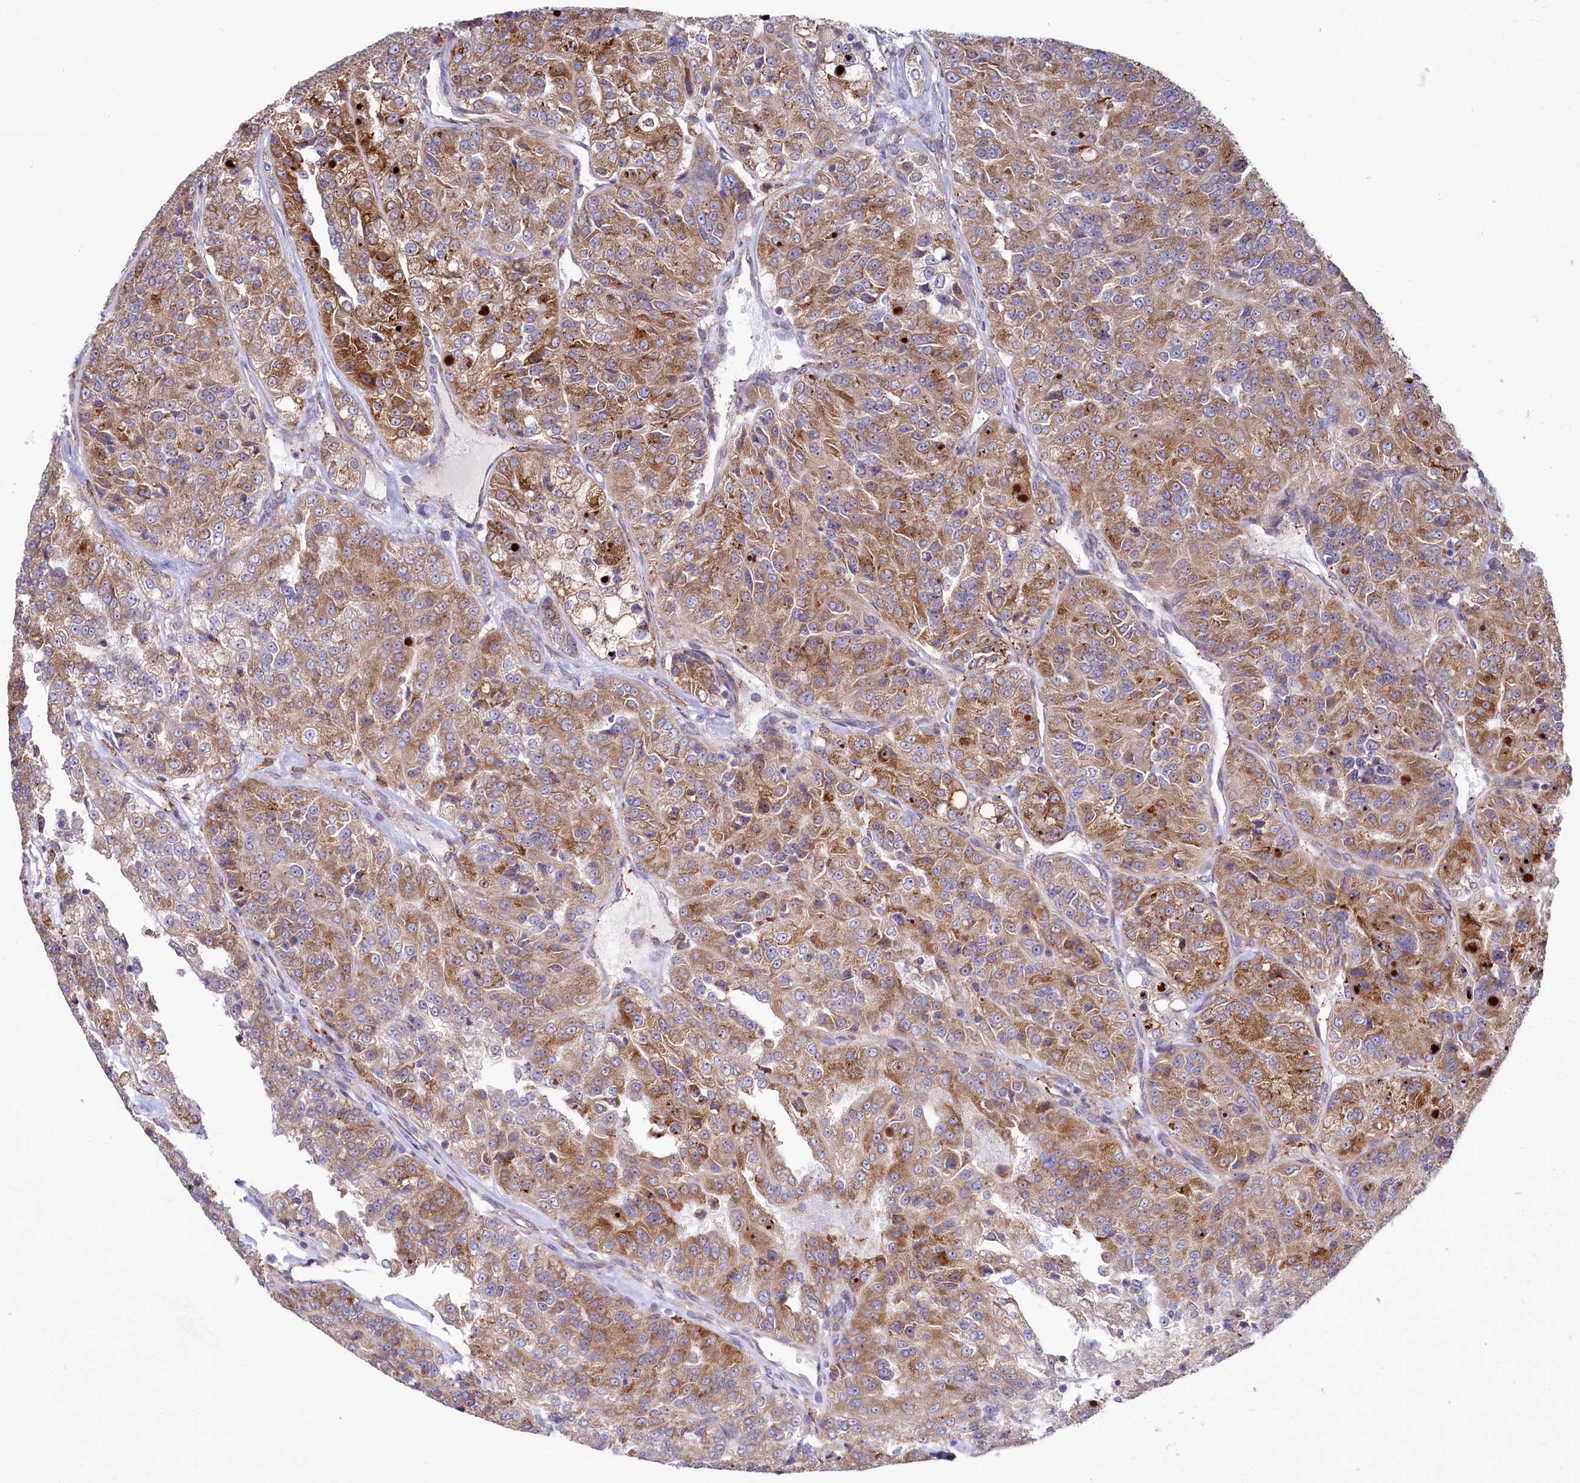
{"staining": {"intensity": "moderate", "quantity": ">75%", "location": "cytoplasmic/membranous"}, "tissue": "renal cancer", "cell_type": "Tumor cells", "image_type": "cancer", "snomed": [{"axis": "morphology", "description": "Adenocarcinoma, NOS"}, {"axis": "topography", "description": "Kidney"}], "caption": "Immunohistochemistry (IHC) micrograph of human renal cancer (adenocarcinoma) stained for a protein (brown), which demonstrates medium levels of moderate cytoplasmic/membranous expression in approximately >75% of tumor cells.", "gene": "CHID1", "patient": {"sex": "female", "age": 63}}